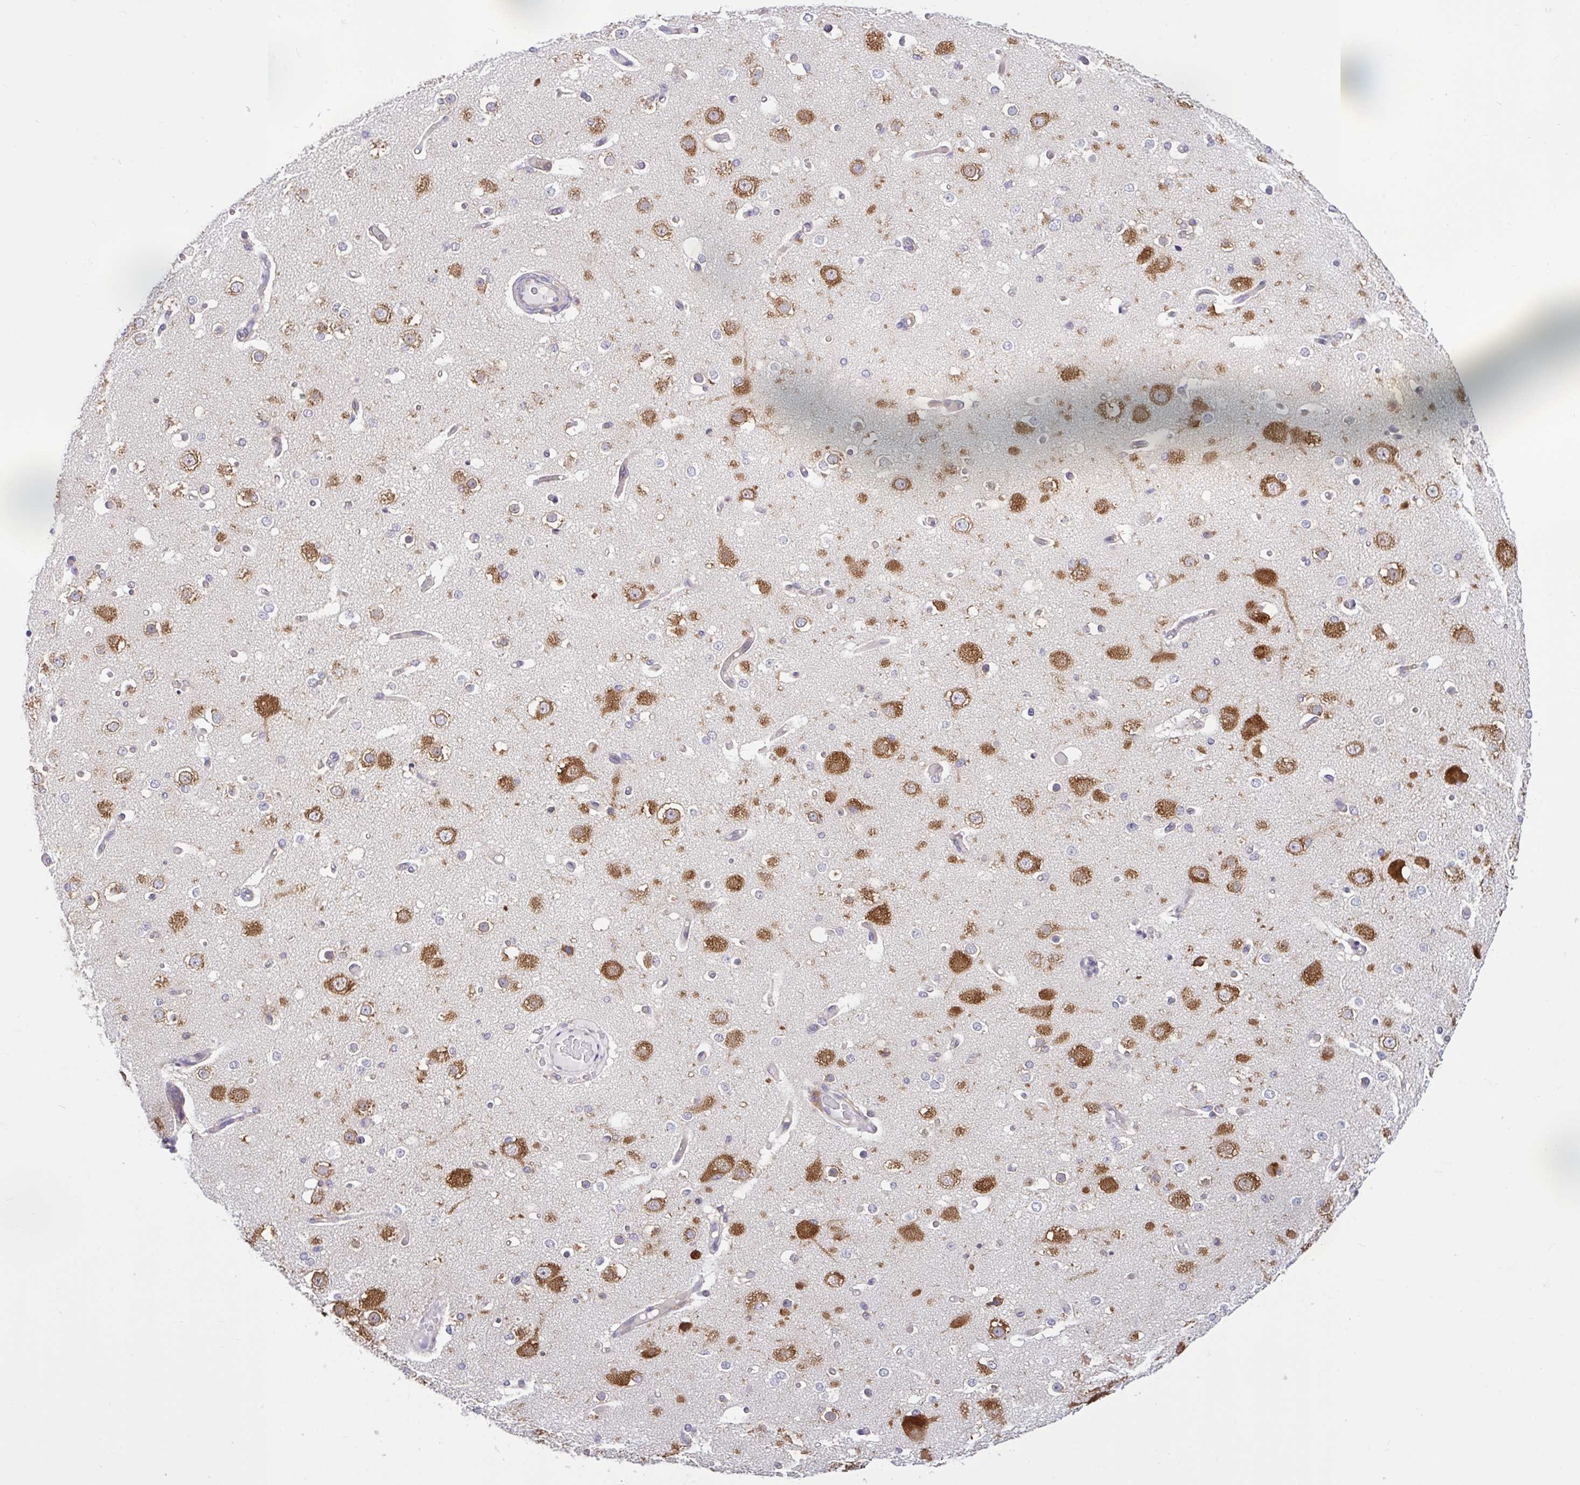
{"staining": {"intensity": "negative", "quantity": "none", "location": "none"}, "tissue": "cerebral cortex", "cell_type": "Endothelial cells", "image_type": "normal", "snomed": [{"axis": "morphology", "description": "Normal tissue, NOS"}, {"axis": "morphology", "description": "Inflammation, NOS"}, {"axis": "topography", "description": "Cerebral cortex"}], "caption": "A high-resolution image shows immunohistochemistry (IHC) staining of normal cerebral cortex, which displays no significant positivity in endothelial cells. The staining is performed using DAB (3,3'-diaminobenzidine) brown chromogen with nuclei counter-stained in using hematoxylin.", "gene": "LARS1", "patient": {"sex": "male", "age": 6}}